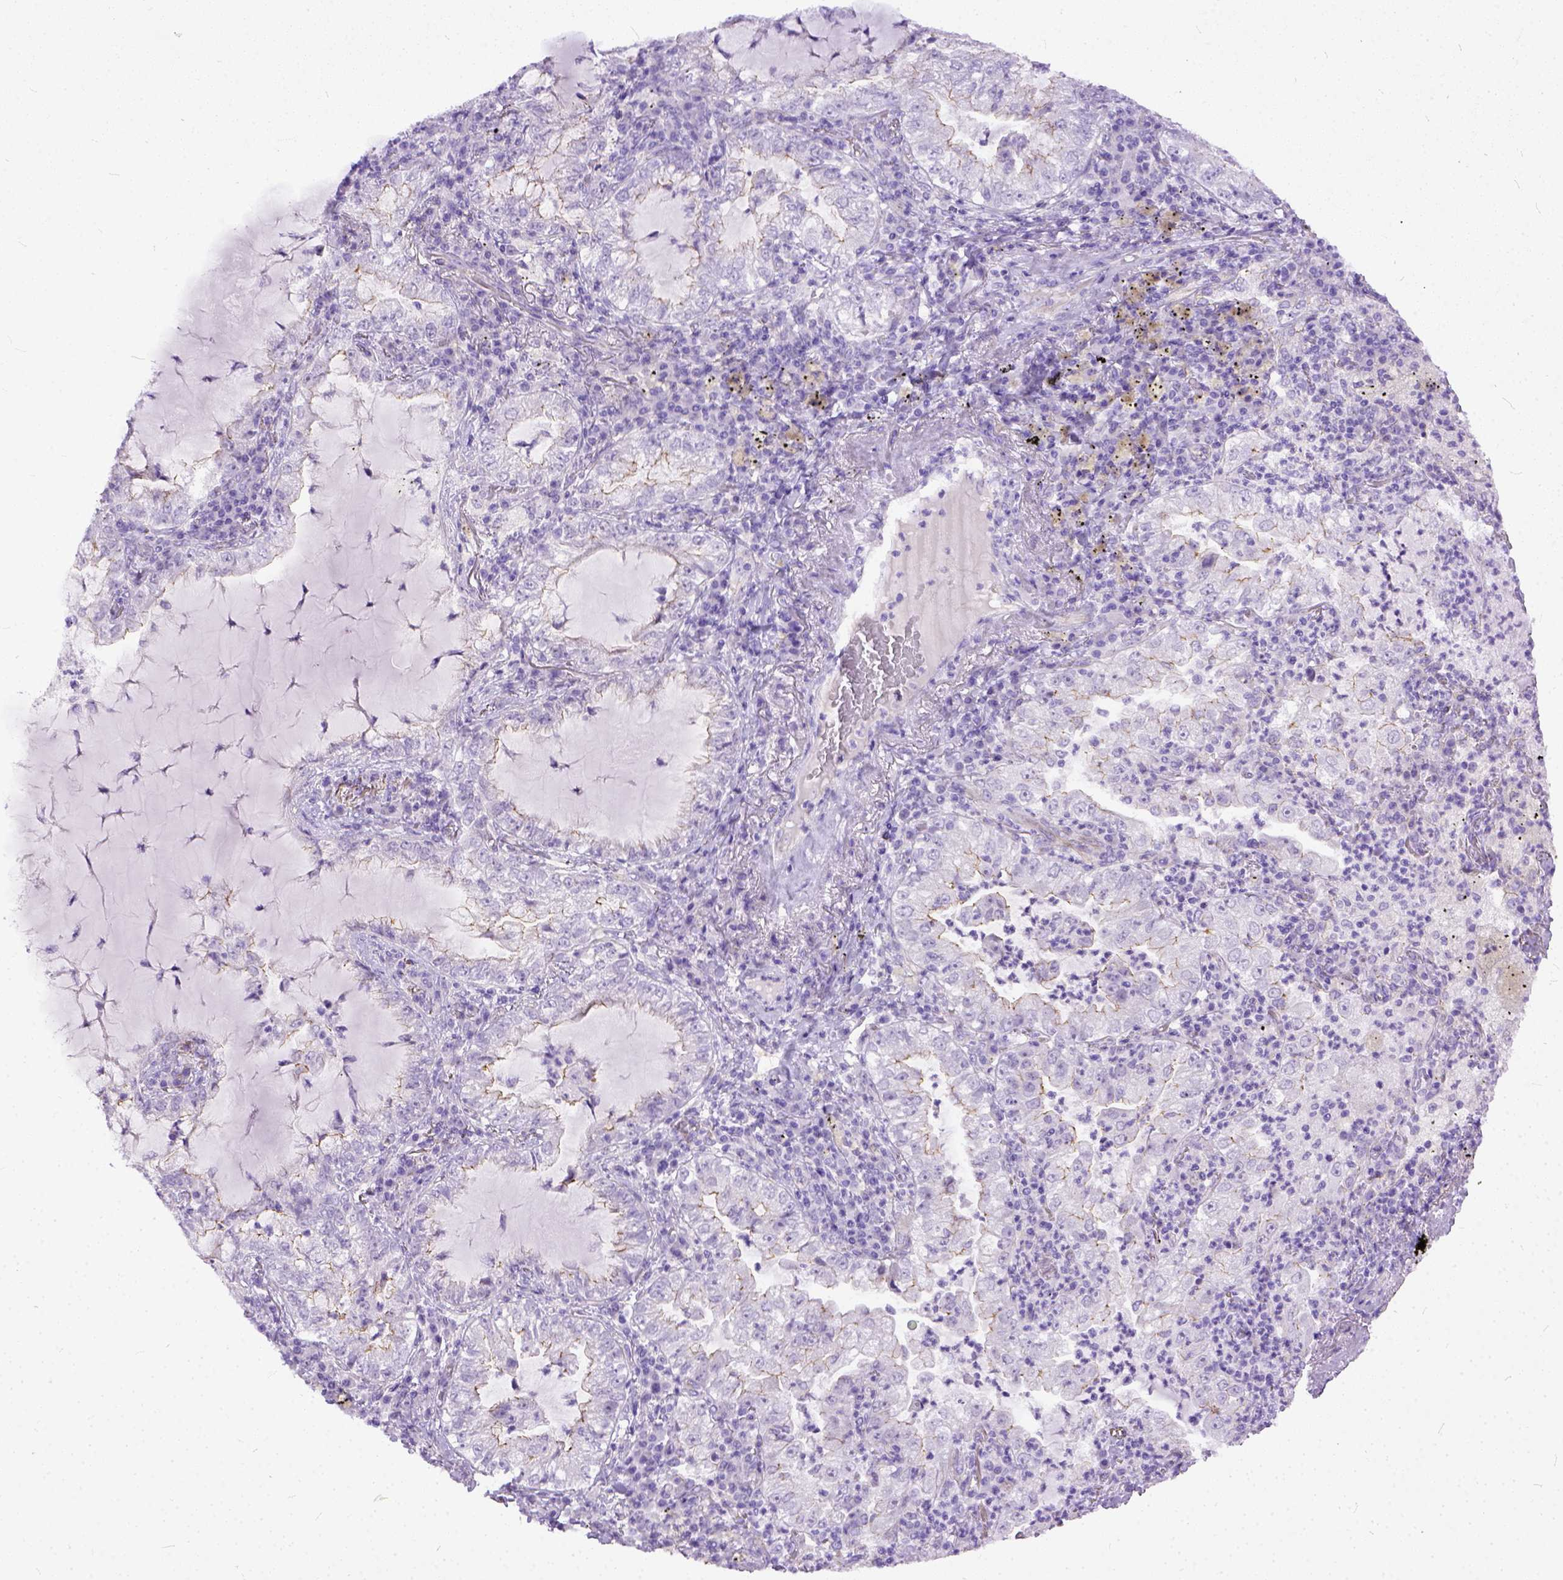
{"staining": {"intensity": "weak", "quantity": "25%-75%", "location": "cytoplasmic/membranous"}, "tissue": "lung cancer", "cell_type": "Tumor cells", "image_type": "cancer", "snomed": [{"axis": "morphology", "description": "Adenocarcinoma, NOS"}, {"axis": "topography", "description": "Lung"}], "caption": "Human lung cancer (adenocarcinoma) stained with a brown dye exhibits weak cytoplasmic/membranous positive expression in approximately 25%-75% of tumor cells.", "gene": "ADGRF1", "patient": {"sex": "female", "age": 73}}